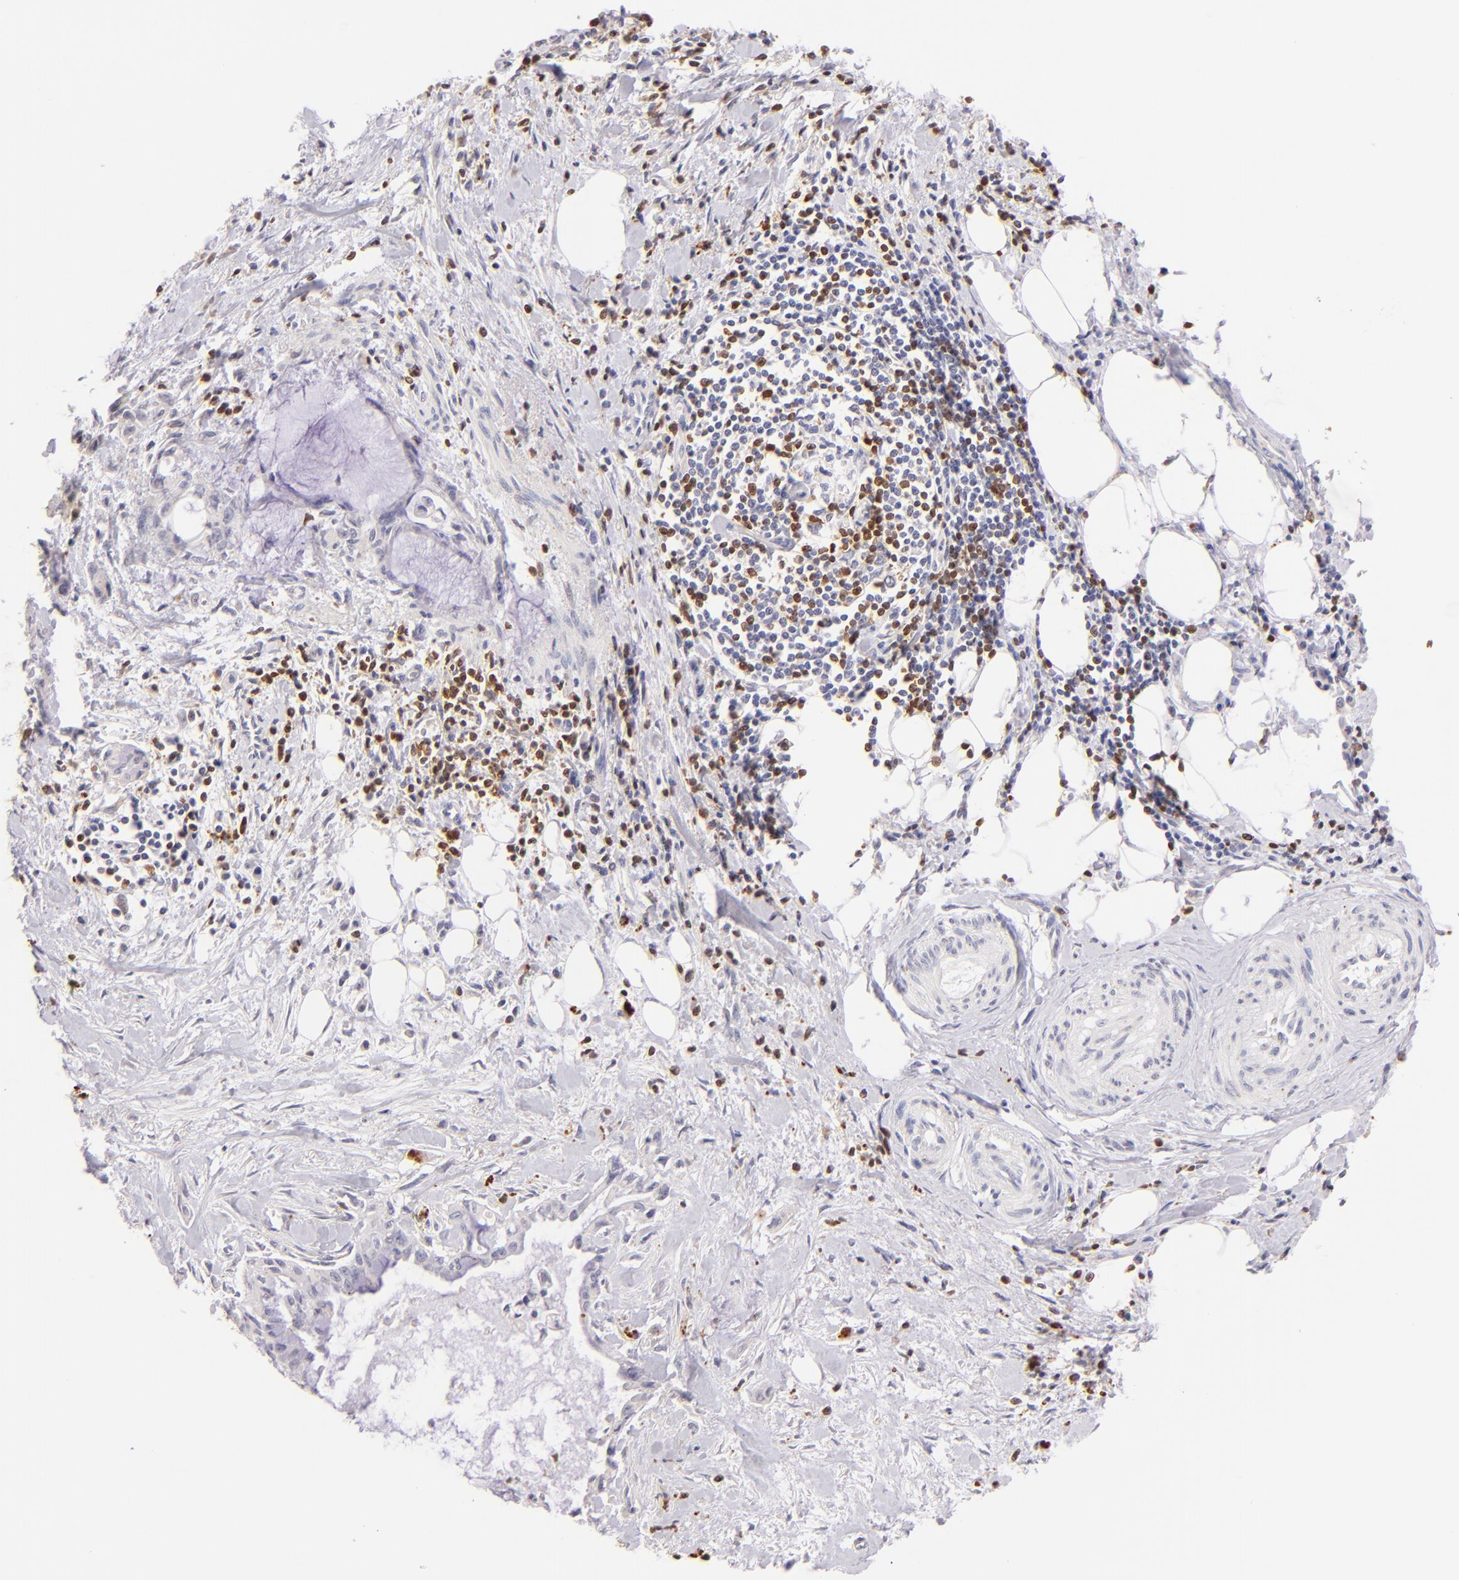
{"staining": {"intensity": "negative", "quantity": "none", "location": "none"}, "tissue": "pancreatic cancer", "cell_type": "Tumor cells", "image_type": "cancer", "snomed": [{"axis": "morphology", "description": "Adenocarcinoma, NOS"}, {"axis": "topography", "description": "Pancreas"}], "caption": "Tumor cells show no significant protein staining in pancreatic cancer.", "gene": "ZAP70", "patient": {"sex": "male", "age": 59}}